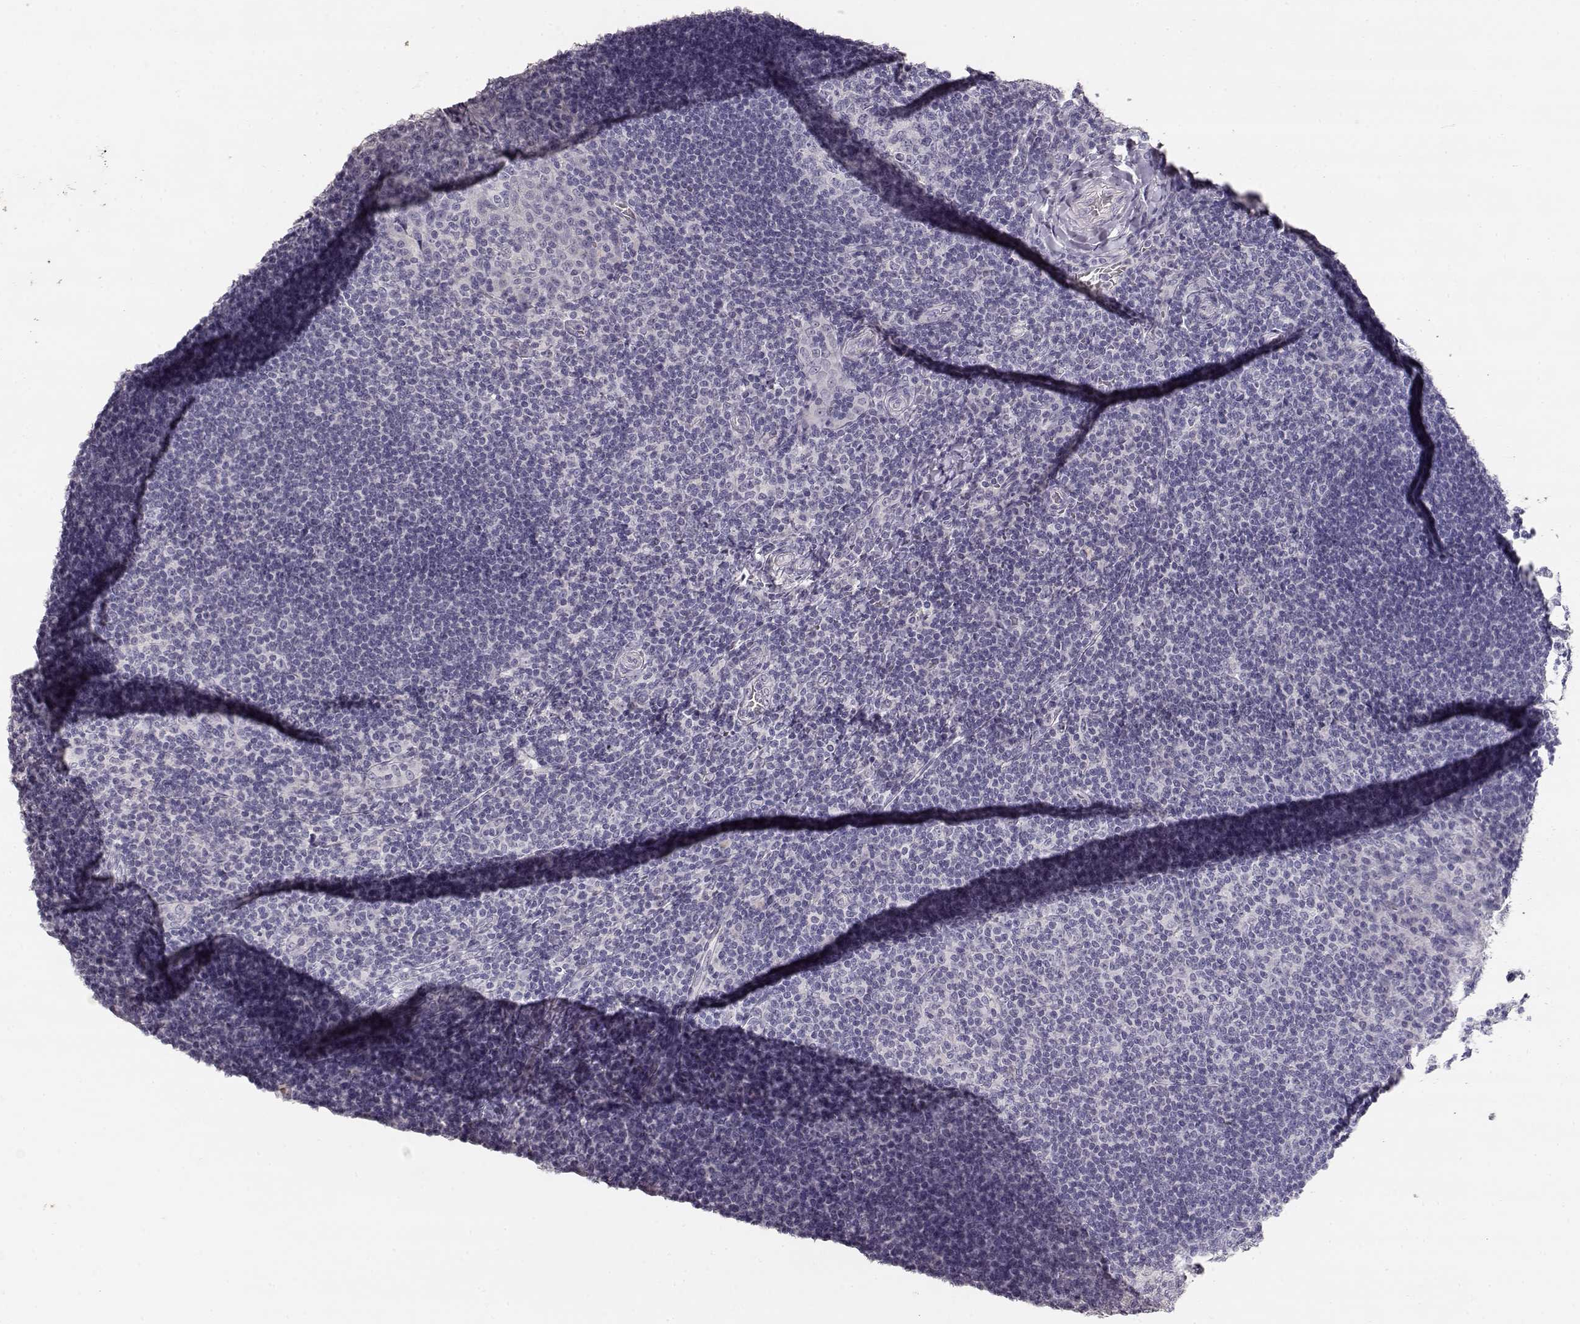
{"staining": {"intensity": "negative", "quantity": "none", "location": "none"}, "tissue": "tonsil", "cell_type": "Germinal center cells", "image_type": "normal", "snomed": [{"axis": "morphology", "description": "Normal tissue, NOS"}, {"axis": "topography", "description": "Tonsil"}], "caption": "The immunohistochemistry (IHC) micrograph has no significant expression in germinal center cells of tonsil. (DAB (3,3'-diaminobenzidine) immunohistochemistry (IHC), high magnification).", "gene": "TPH2", "patient": {"sex": "male", "age": 17}}